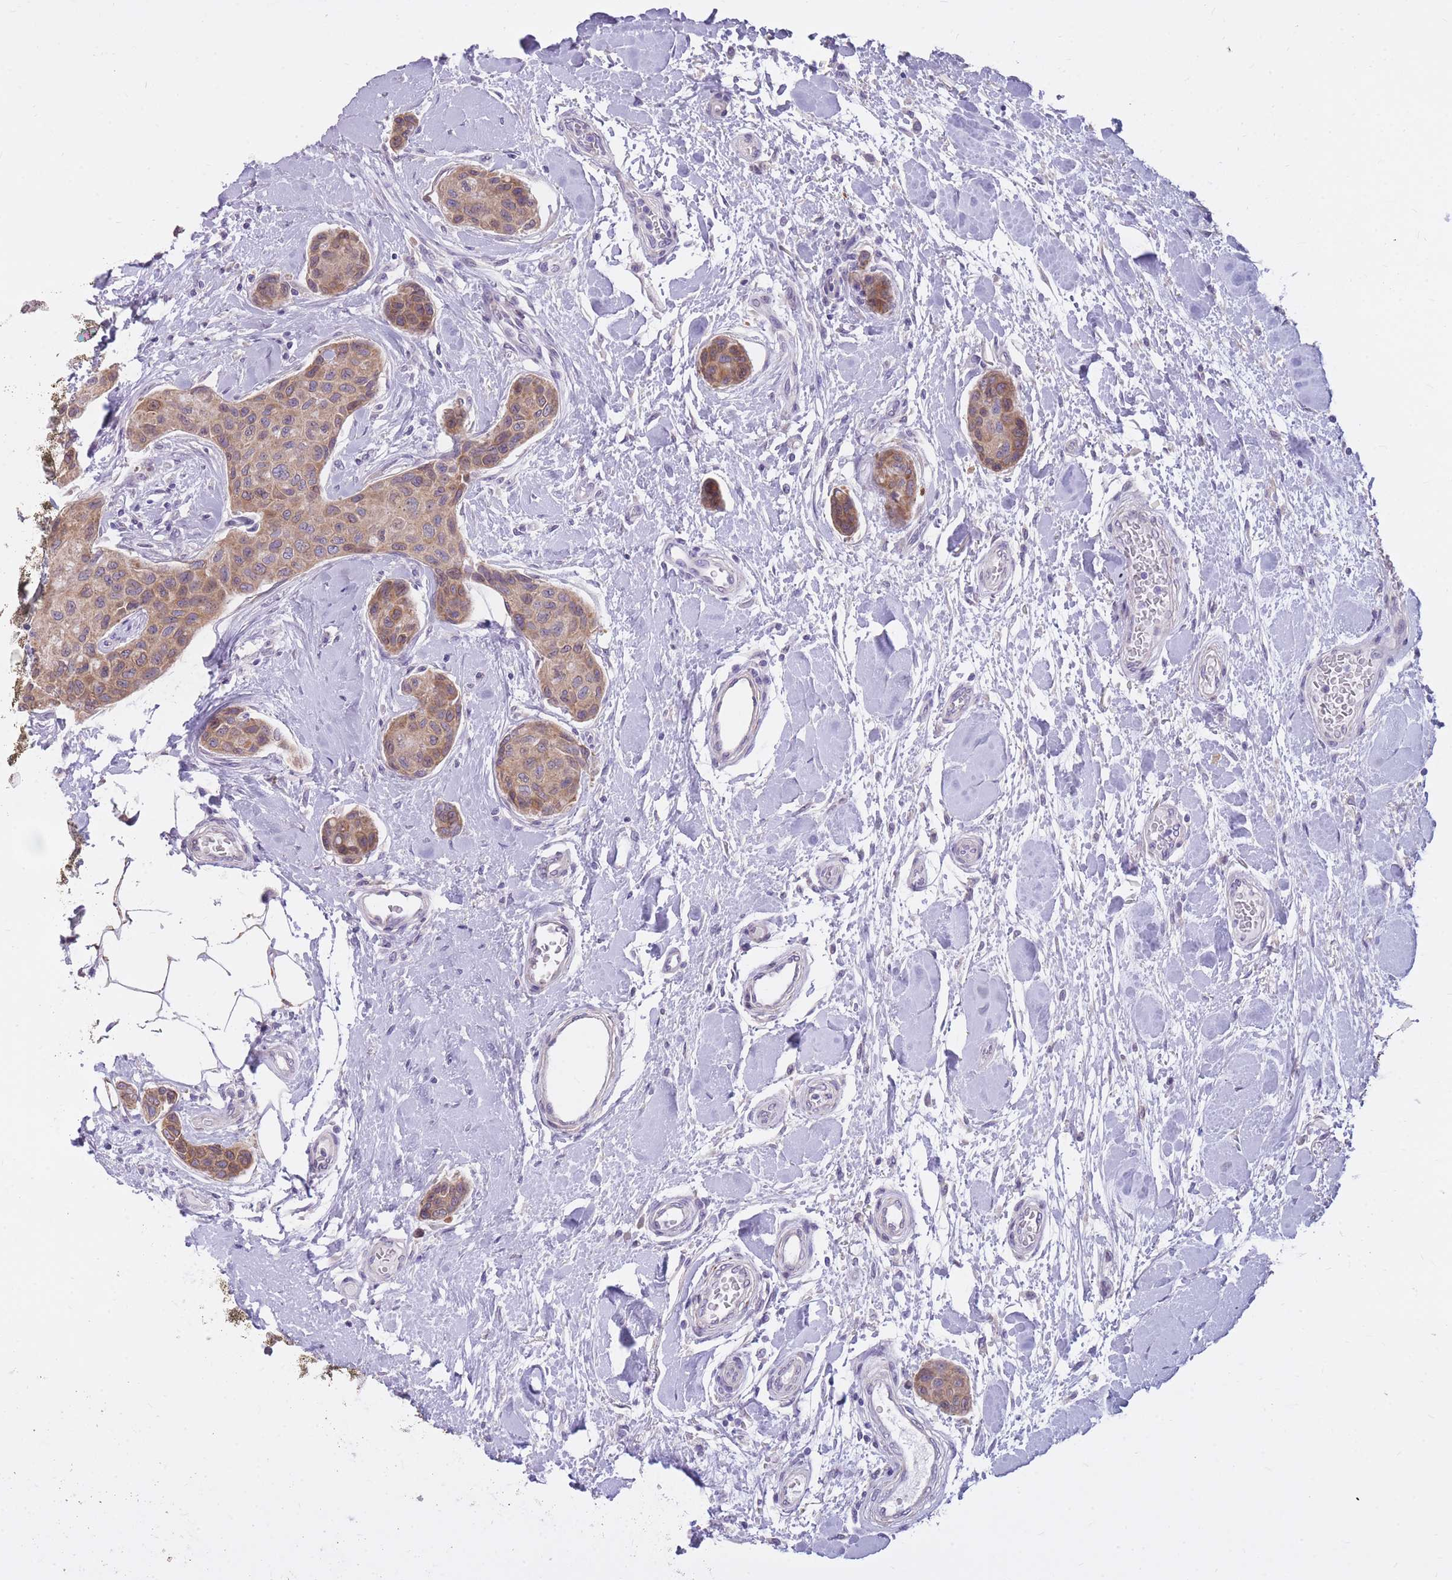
{"staining": {"intensity": "moderate", "quantity": ">75%", "location": "cytoplasmic/membranous"}, "tissue": "breast cancer", "cell_type": "Tumor cells", "image_type": "cancer", "snomed": [{"axis": "morphology", "description": "Duct carcinoma"}, {"axis": "topography", "description": "Breast"}, {"axis": "topography", "description": "Lymph node"}], "caption": "Breast infiltrating ductal carcinoma tissue reveals moderate cytoplasmic/membranous staining in about >75% of tumor cells, visualized by immunohistochemistry.", "gene": "RNF170", "patient": {"sex": "female", "age": 80}}